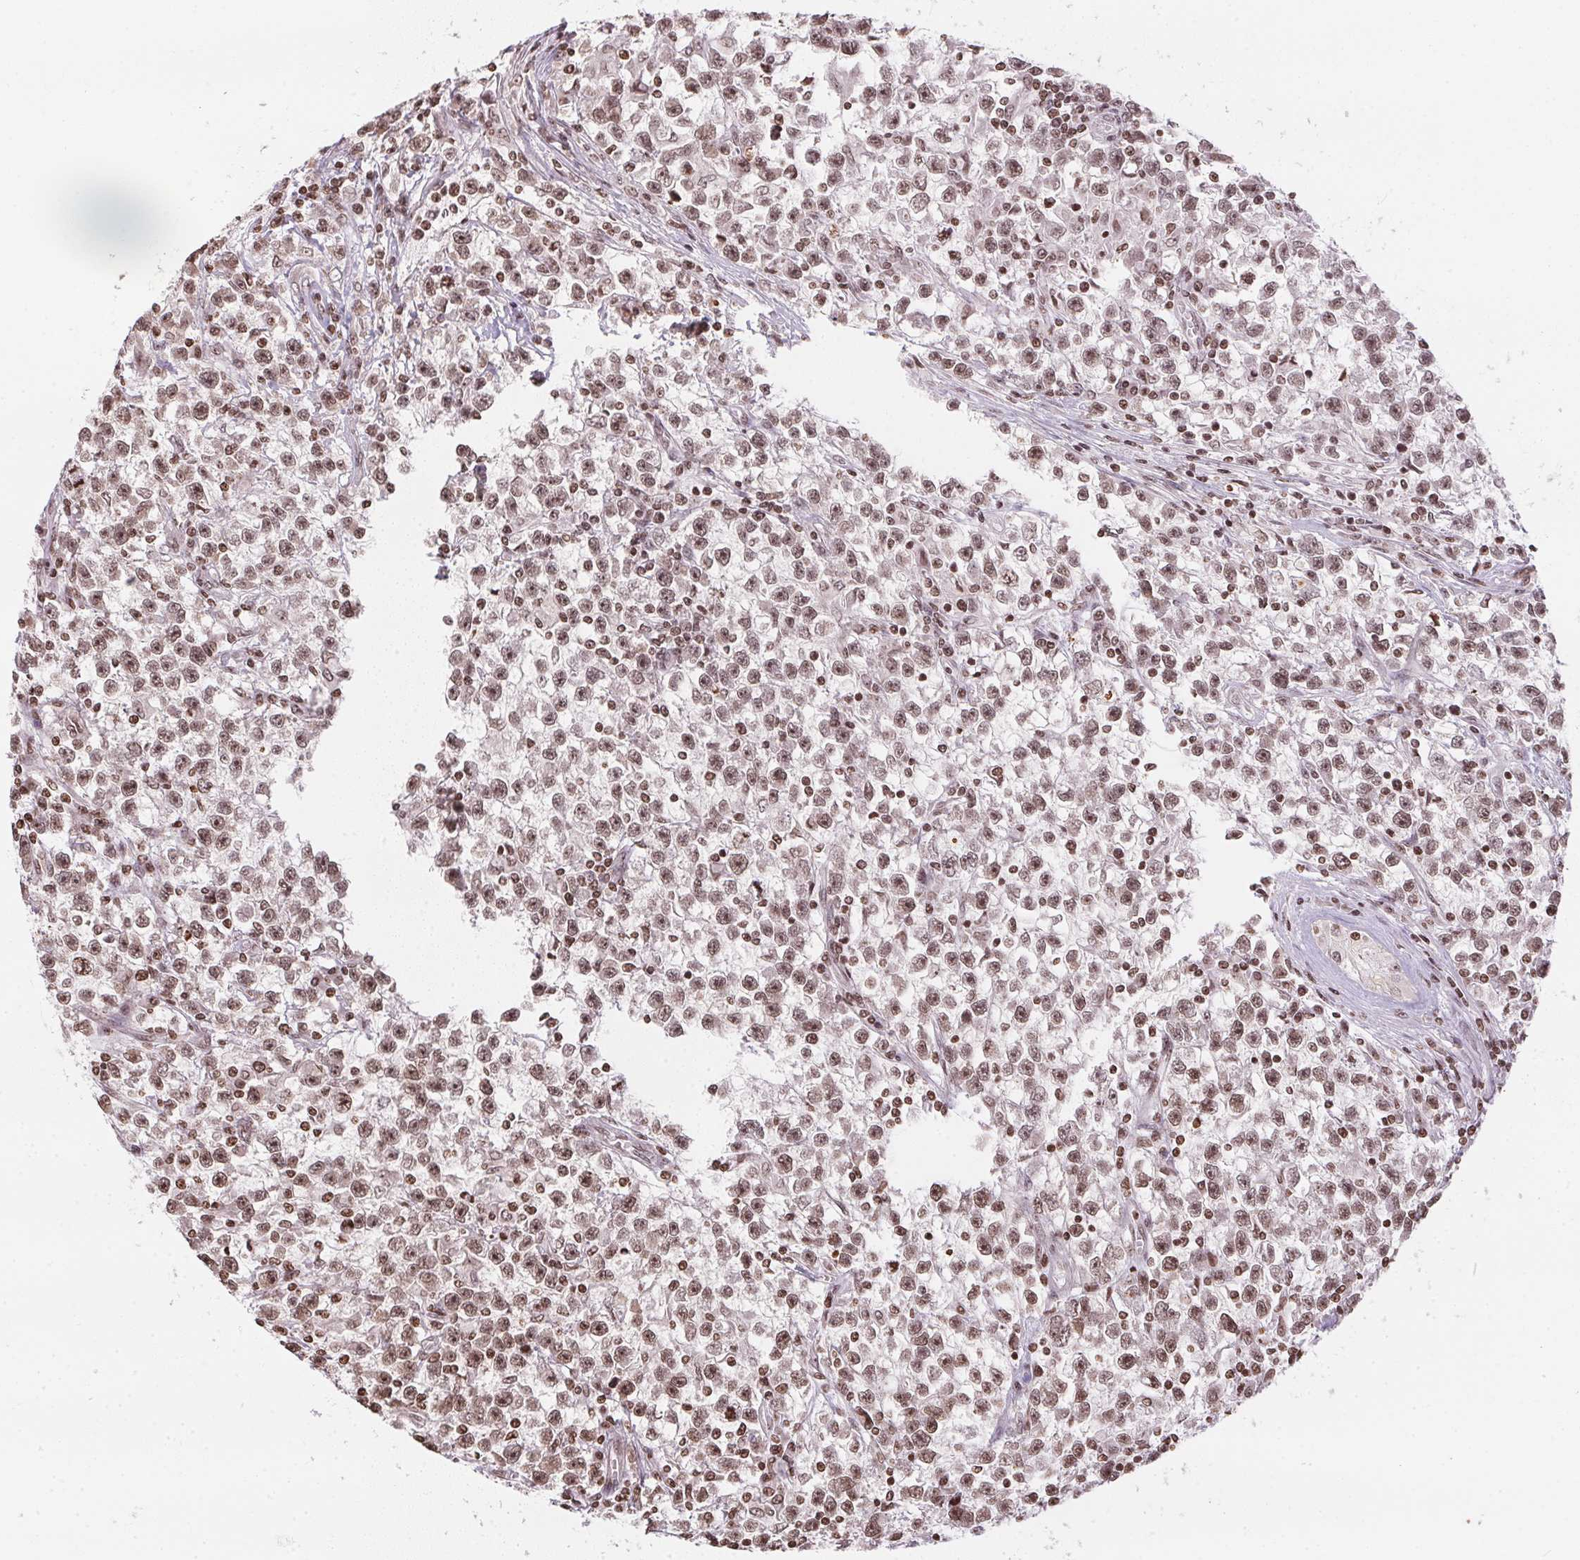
{"staining": {"intensity": "moderate", "quantity": ">75%", "location": "nuclear"}, "tissue": "testis cancer", "cell_type": "Tumor cells", "image_type": "cancer", "snomed": [{"axis": "morphology", "description": "Seminoma, NOS"}, {"axis": "topography", "description": "Testis"}], "caption": "The image reveals a brown stain indicating the presence of a protein in the nuclear of tumor cells in testis cancer (seminoma).", "gene": "RNF181", "patient": {"sex": "male", "age": 31}}